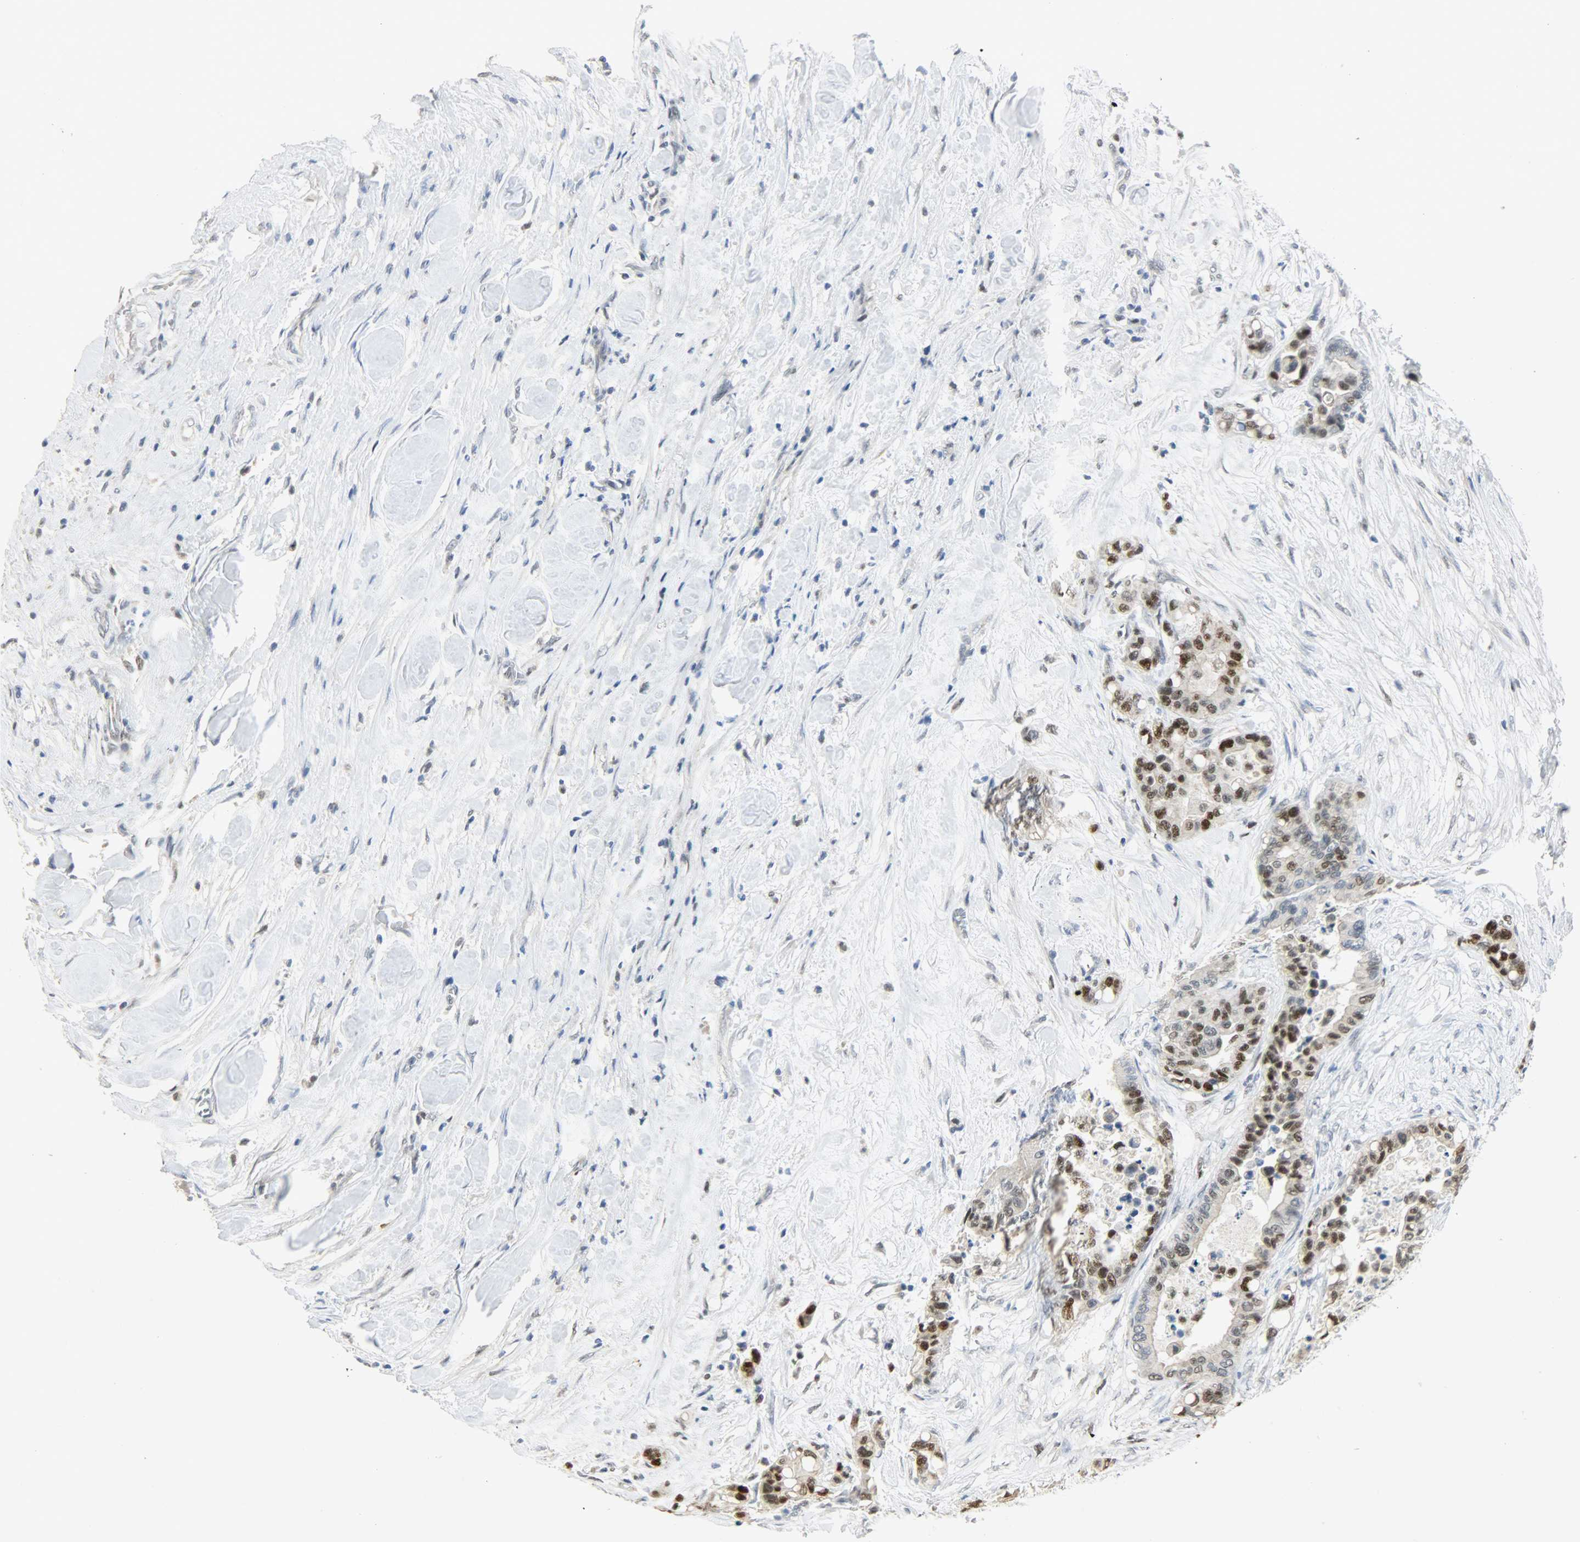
{"staining": {"intensity": "strong", "quantity": "25%-75%", "location": "nuclear"}, "tissue": "colorectal cancer", "cell_type": "Tumor cells", "image_type": "cancer", "snomed": [{"axis": "morphology", "description": "Adenocarcinoma, NOS"}, {"axis": "topography", "description": "Colon"}], "caption": "DAB (3,3'-diaminobenzidine) immunohistochemical staining of colorectal cancer exhibits strong nuclear protein positivity in about 25%-75% of tumor cells.", "gene": "PPARG", "patient": {"sex": "male", "age": 82}}